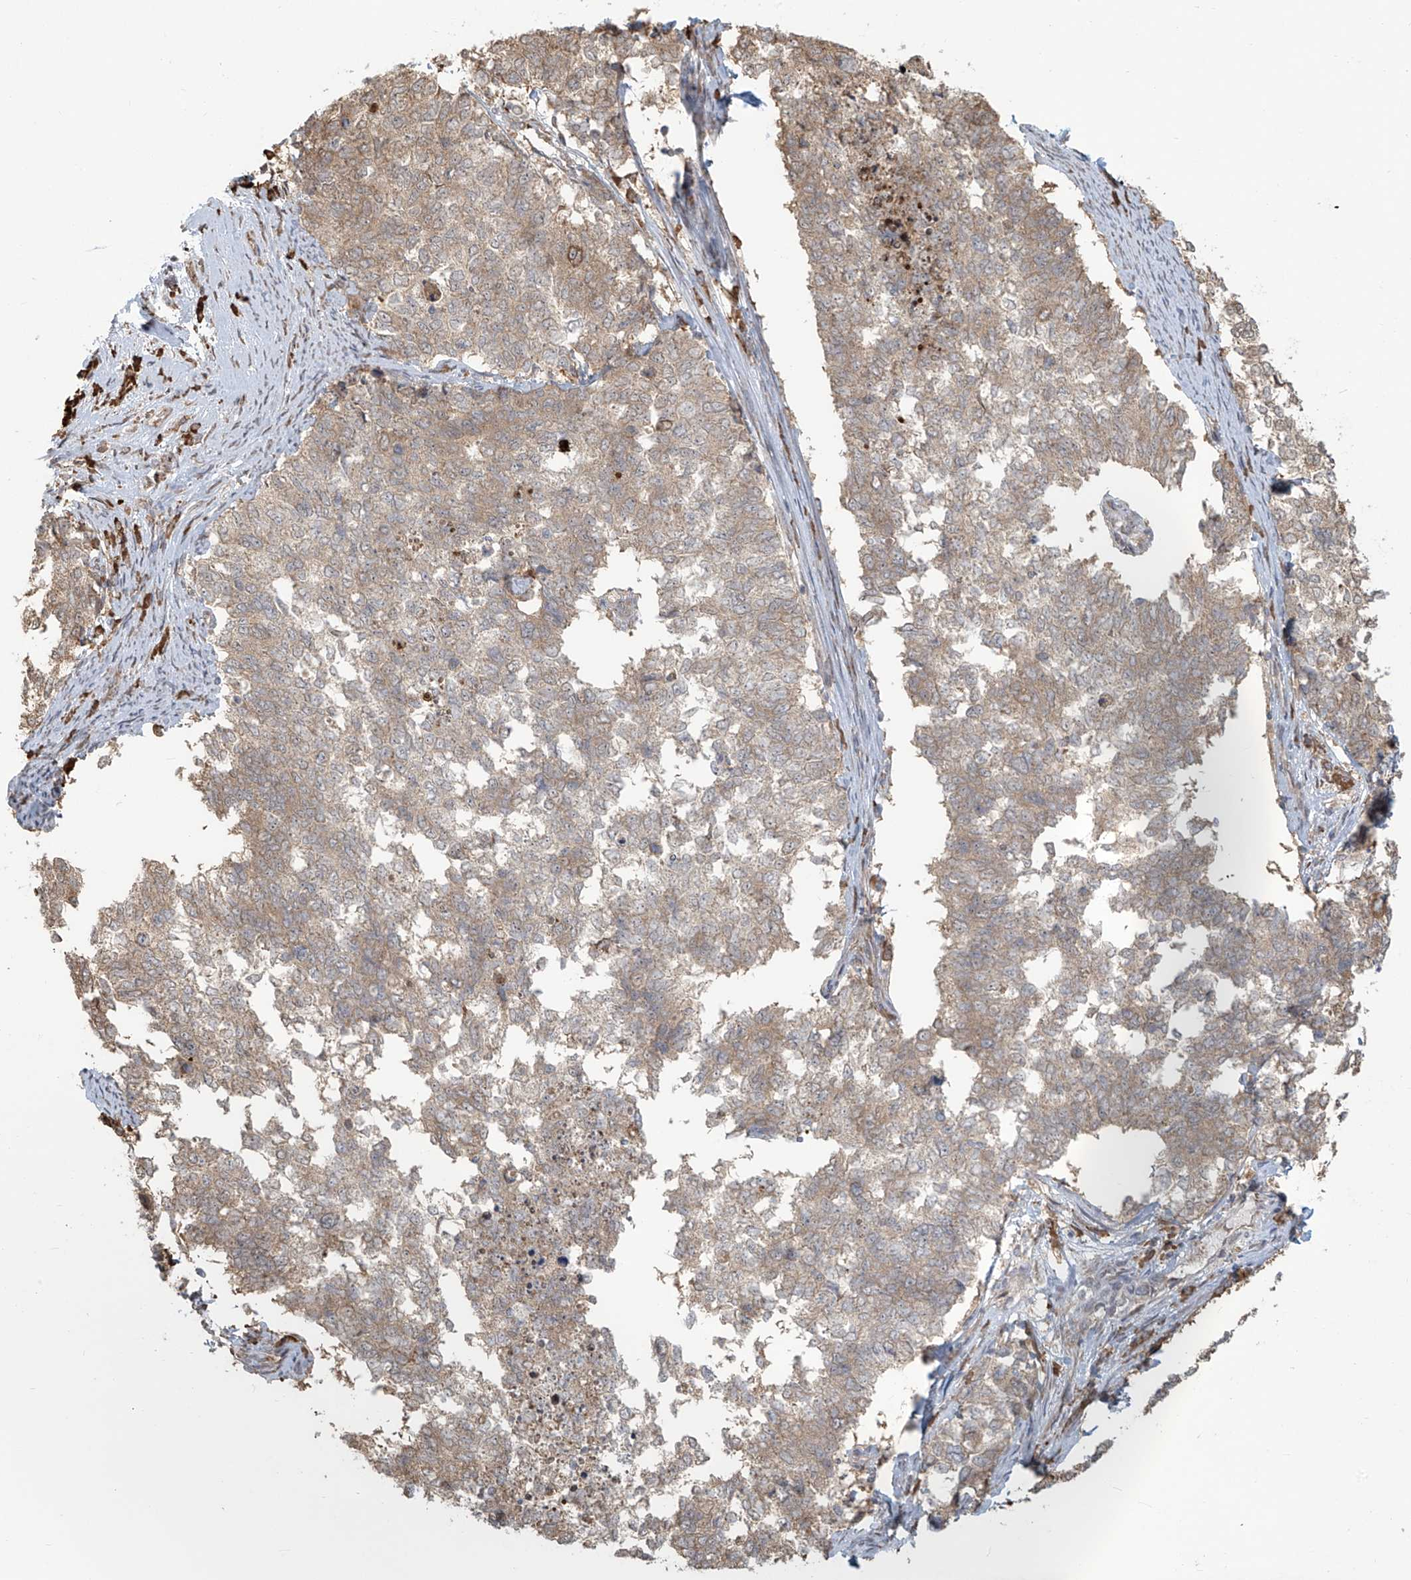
{"staining": {"intensity": "weak", "quantity": "25%-75%", "location": "cytoplasmic/membranous"}, "tissue": "cervical cancer", "cell_type": "Tumor cells", "image_type": "cancer", "snomed": [{"axis": "morphology", "description": "Squamous cell carcinoma, NOS"}, {"axis": "topography", "description": "Cervix"}], "caption": "This photomicrograph displays immunohistochemistry (IHC) staining of cervical cancer, with low weak cytoplasmic/membranous expression in about 25%-75% of tumor cells.", "gene": "PLEKHM3", "patient": {"sex": "female", "age": 63}}